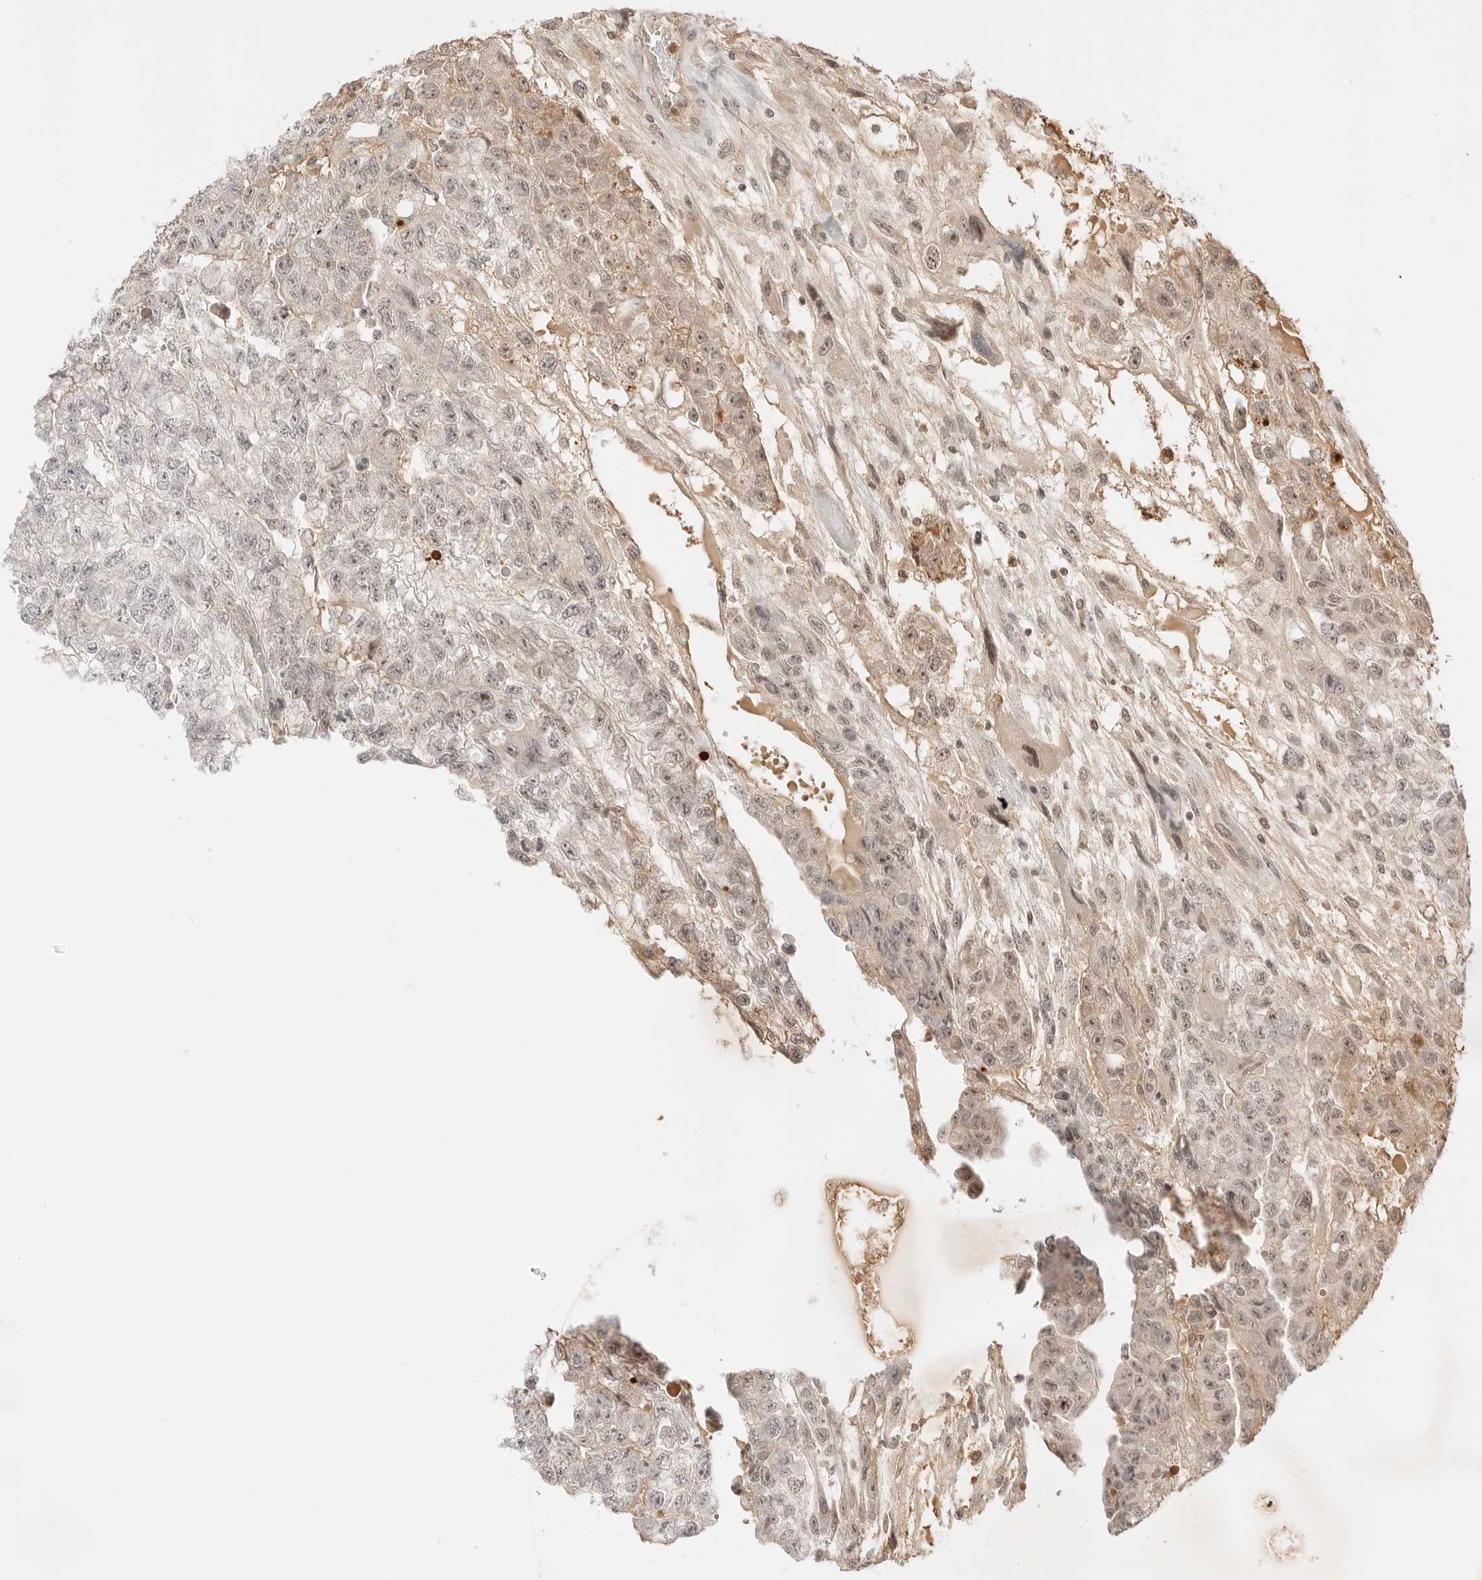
{"staining": {"intensity": "weak", "quantity": "25%-75%", "location": "nuclear"}, "tissue": "testis cancer", "cell_type": "Tumor cells", "image_type": "cancer", "snomed": [{"axis": "morphology", "description": "Carcinoma, Embryonal, NOS"}, {"axis": "topography", "description": "Testis"}], "caption": "Tumor cells display weak nuclear positivity in approximately 25%-75% of cells in embryonal carcinoma (testis).", "gene": "RPS6KL1", "patient": {"sex": "male", "age": 36}}